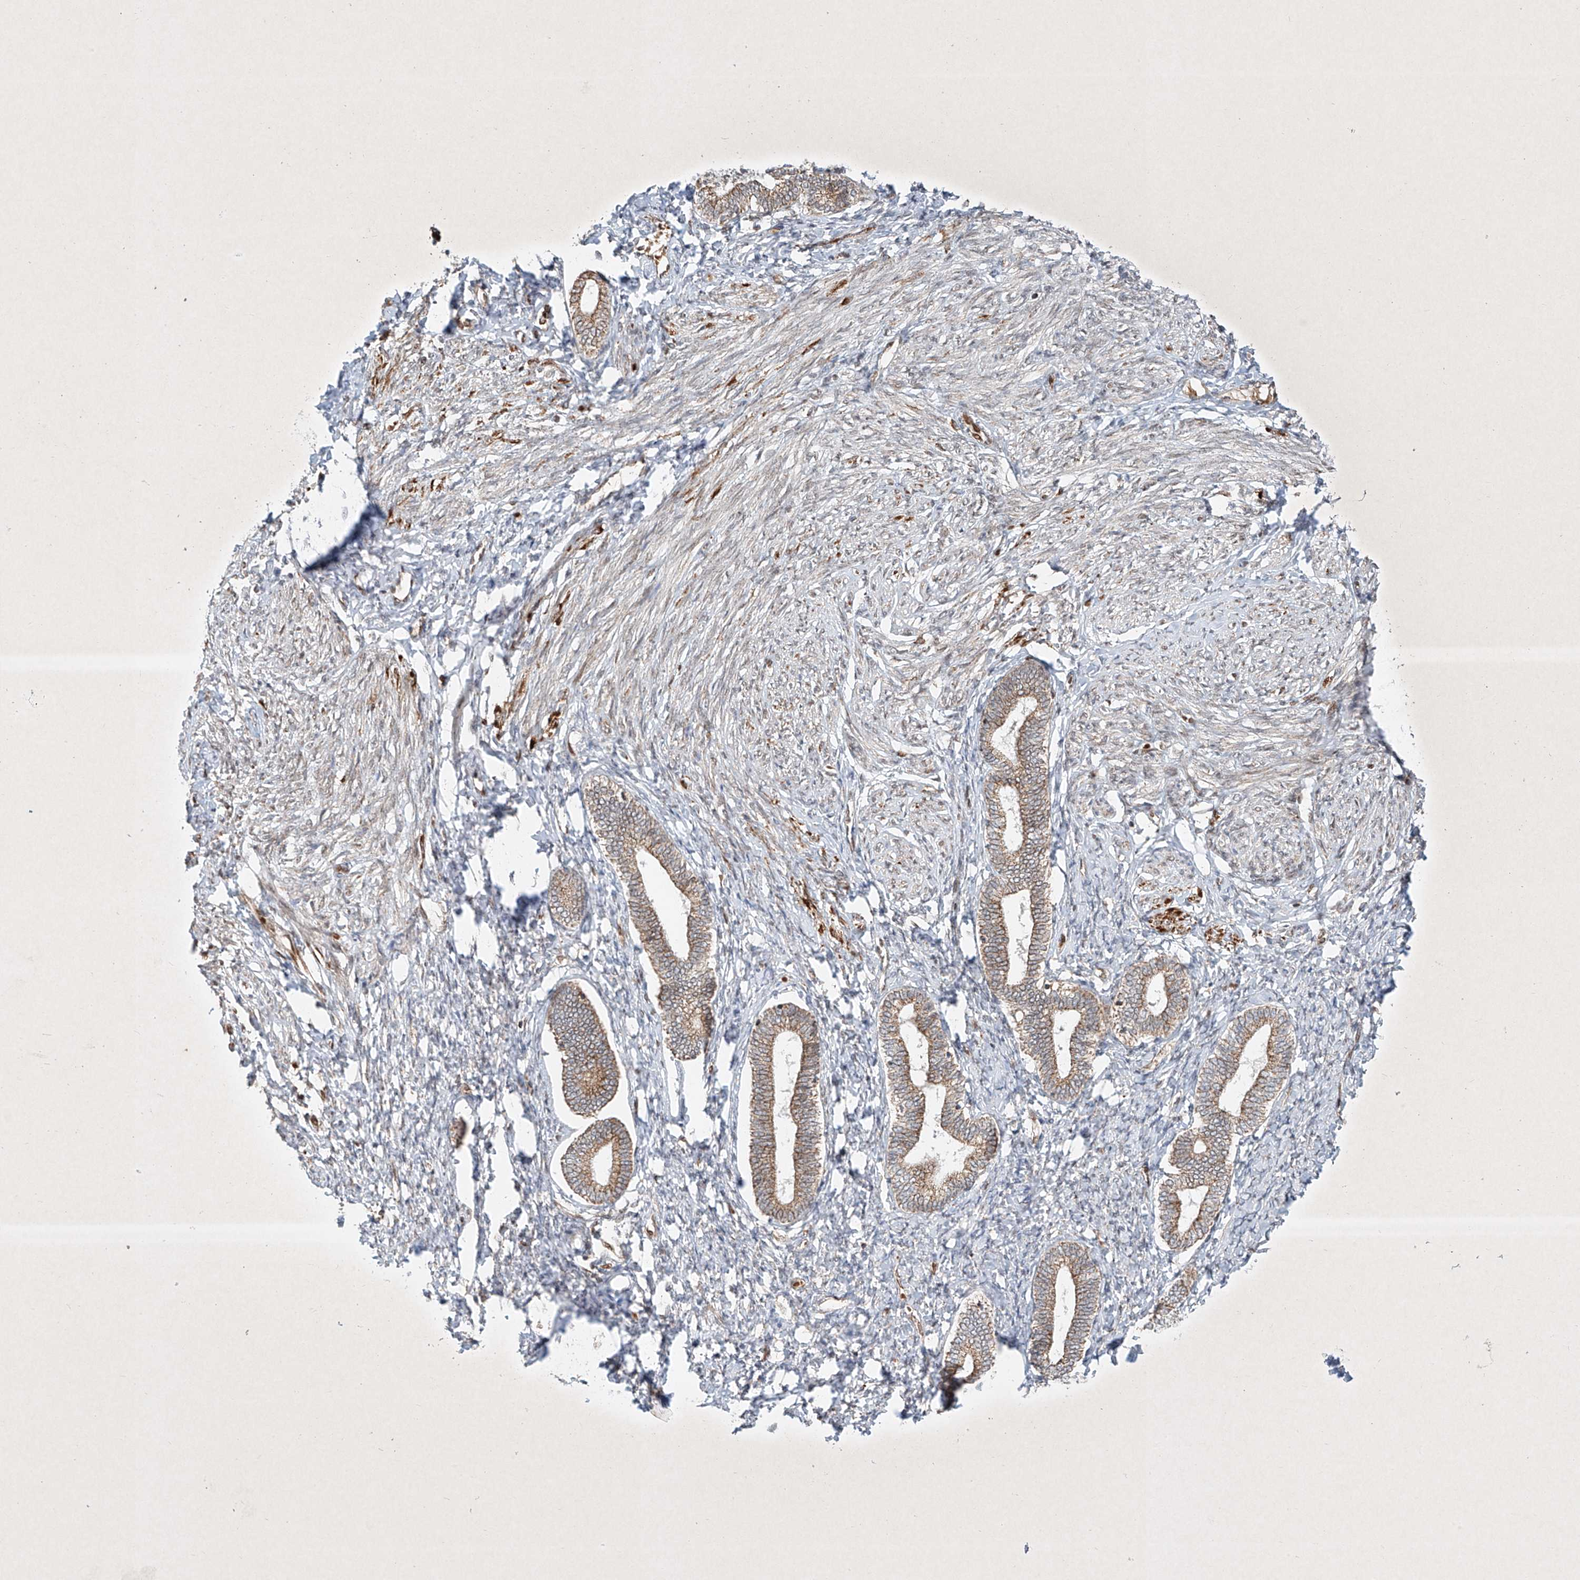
{"staining": {"intensity": "moderate", "quantity": "25%-75%", "location": "nuclear"}, "tissue": "endometrium", "cell_type": "Cells in endometrial stroma", "image_type": "normal", "snomed": [{"axis": "morphology", "description": "Normal tissue, NOS"}, {"axis": "topography", "description": "Endometrium"}], "caption": "Normal endometrium was stained to show a protein in brown. There is medium levels of moderate nuclear staining in about 25%-75% of cells in endometrial stroma. (DAB (3,3'-diaminobenzidine) IHC with brightfield microscopy, high magnification).", "gene": "EPG5", "patient": {"sex": "female", "age": 72}}